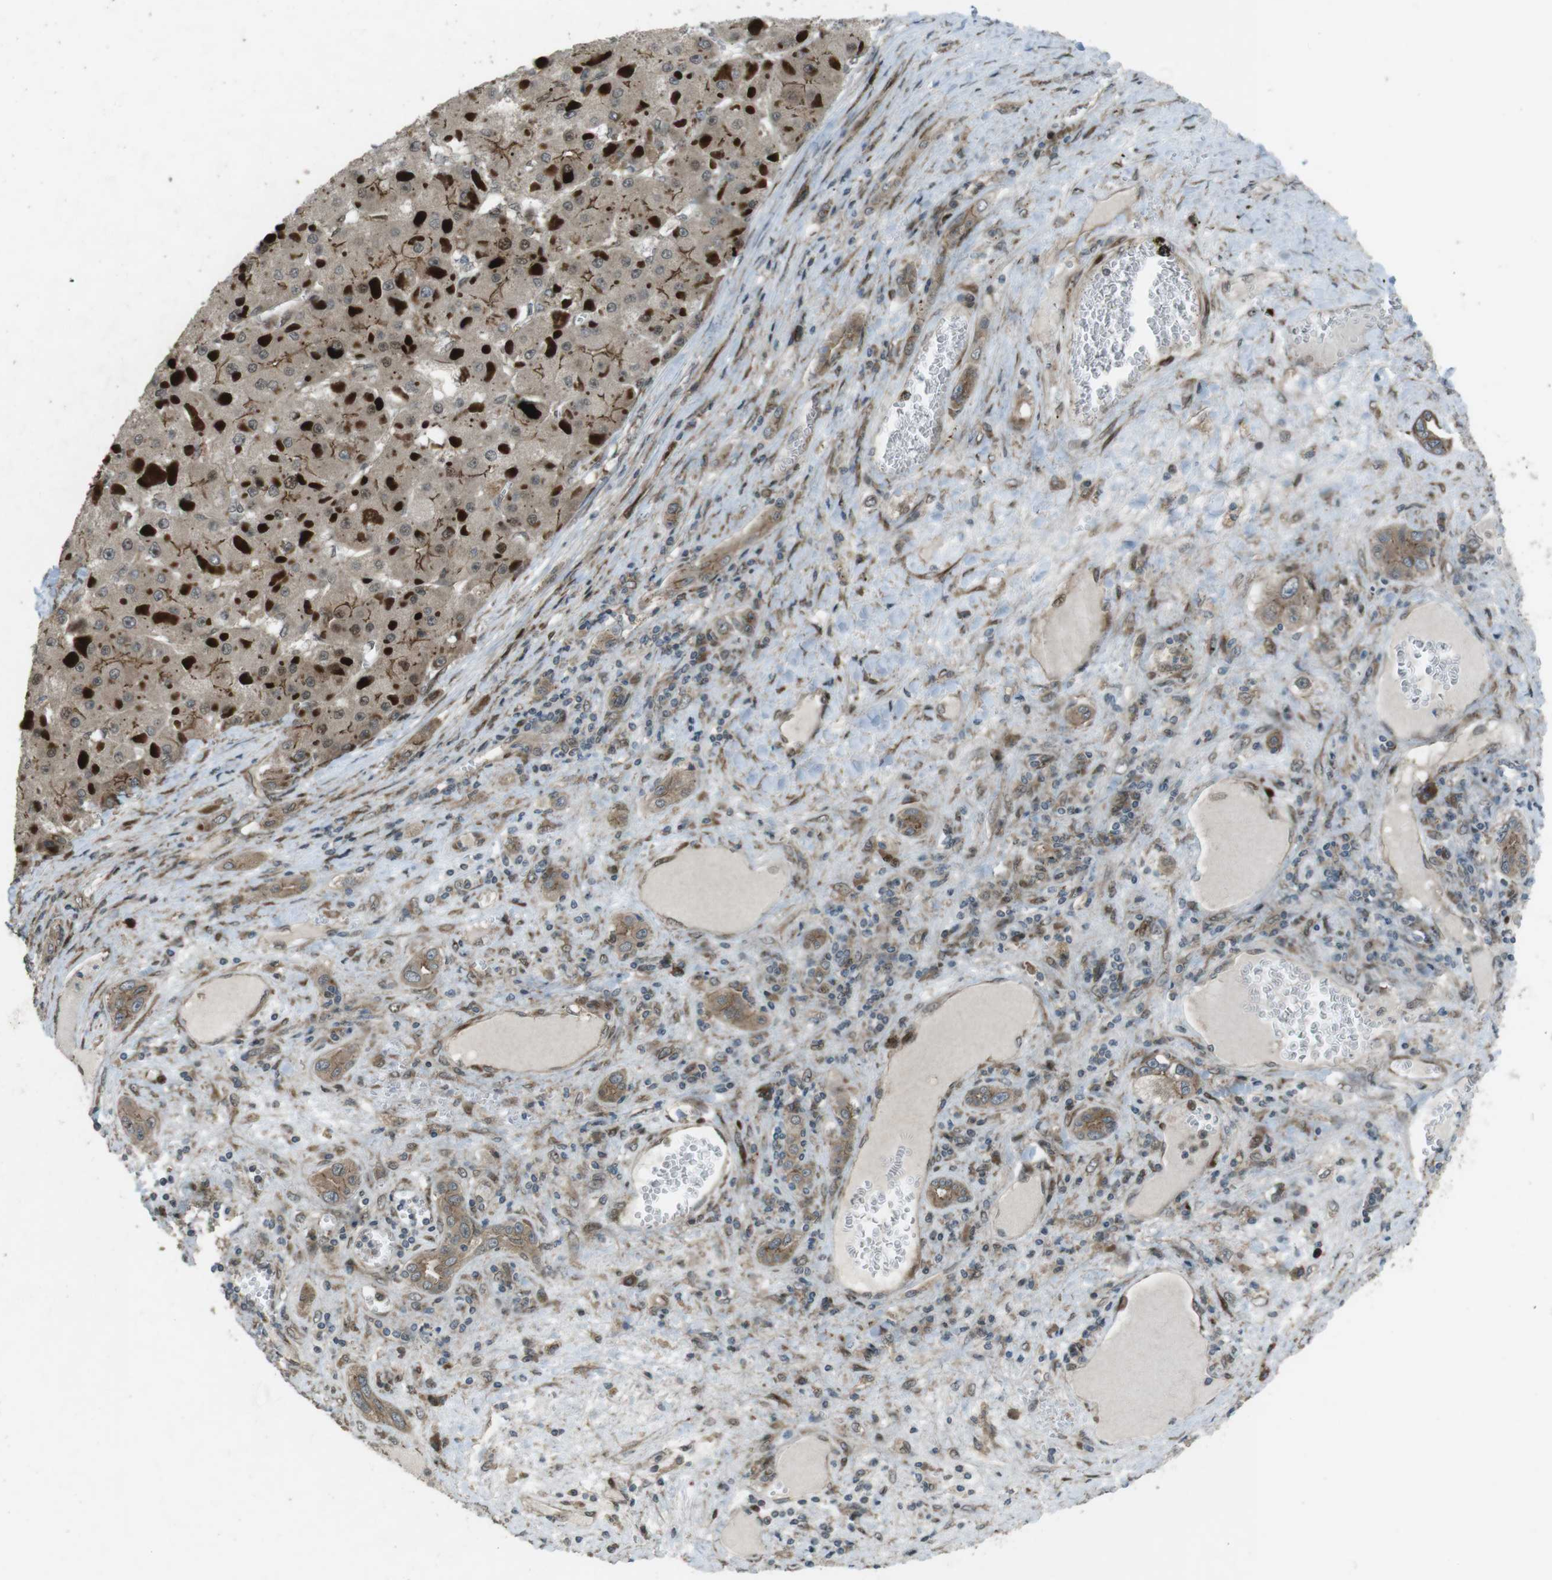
{"staining": {"intensity": "strong", "quantity": "25%-75%", "location": "cytoplasmic/membranous,nuclear"}, "tissue": "liver cancer", "cell_type": "Tumor cells", "image_type": "cancer", "snomed": [{"axis": "morphology", "description": "Carcinoma, Hepatocellular, NOS"}, {"axis": "topography", "description": "Liver"}], "caption": "Tumor cells display high levels of strong cytoplasmic/membranous and nuclear positivity in approximately 25%-75% of cells in liver hepatocellular carcinoma. The staining was performed using DAB to visualize the protein expression in brown, while the nuclei were stained in blue with hematoxylin (Magnification: 20x).", "gene": "ZNF330", "patient": {"sex": "female", "age": 73}}